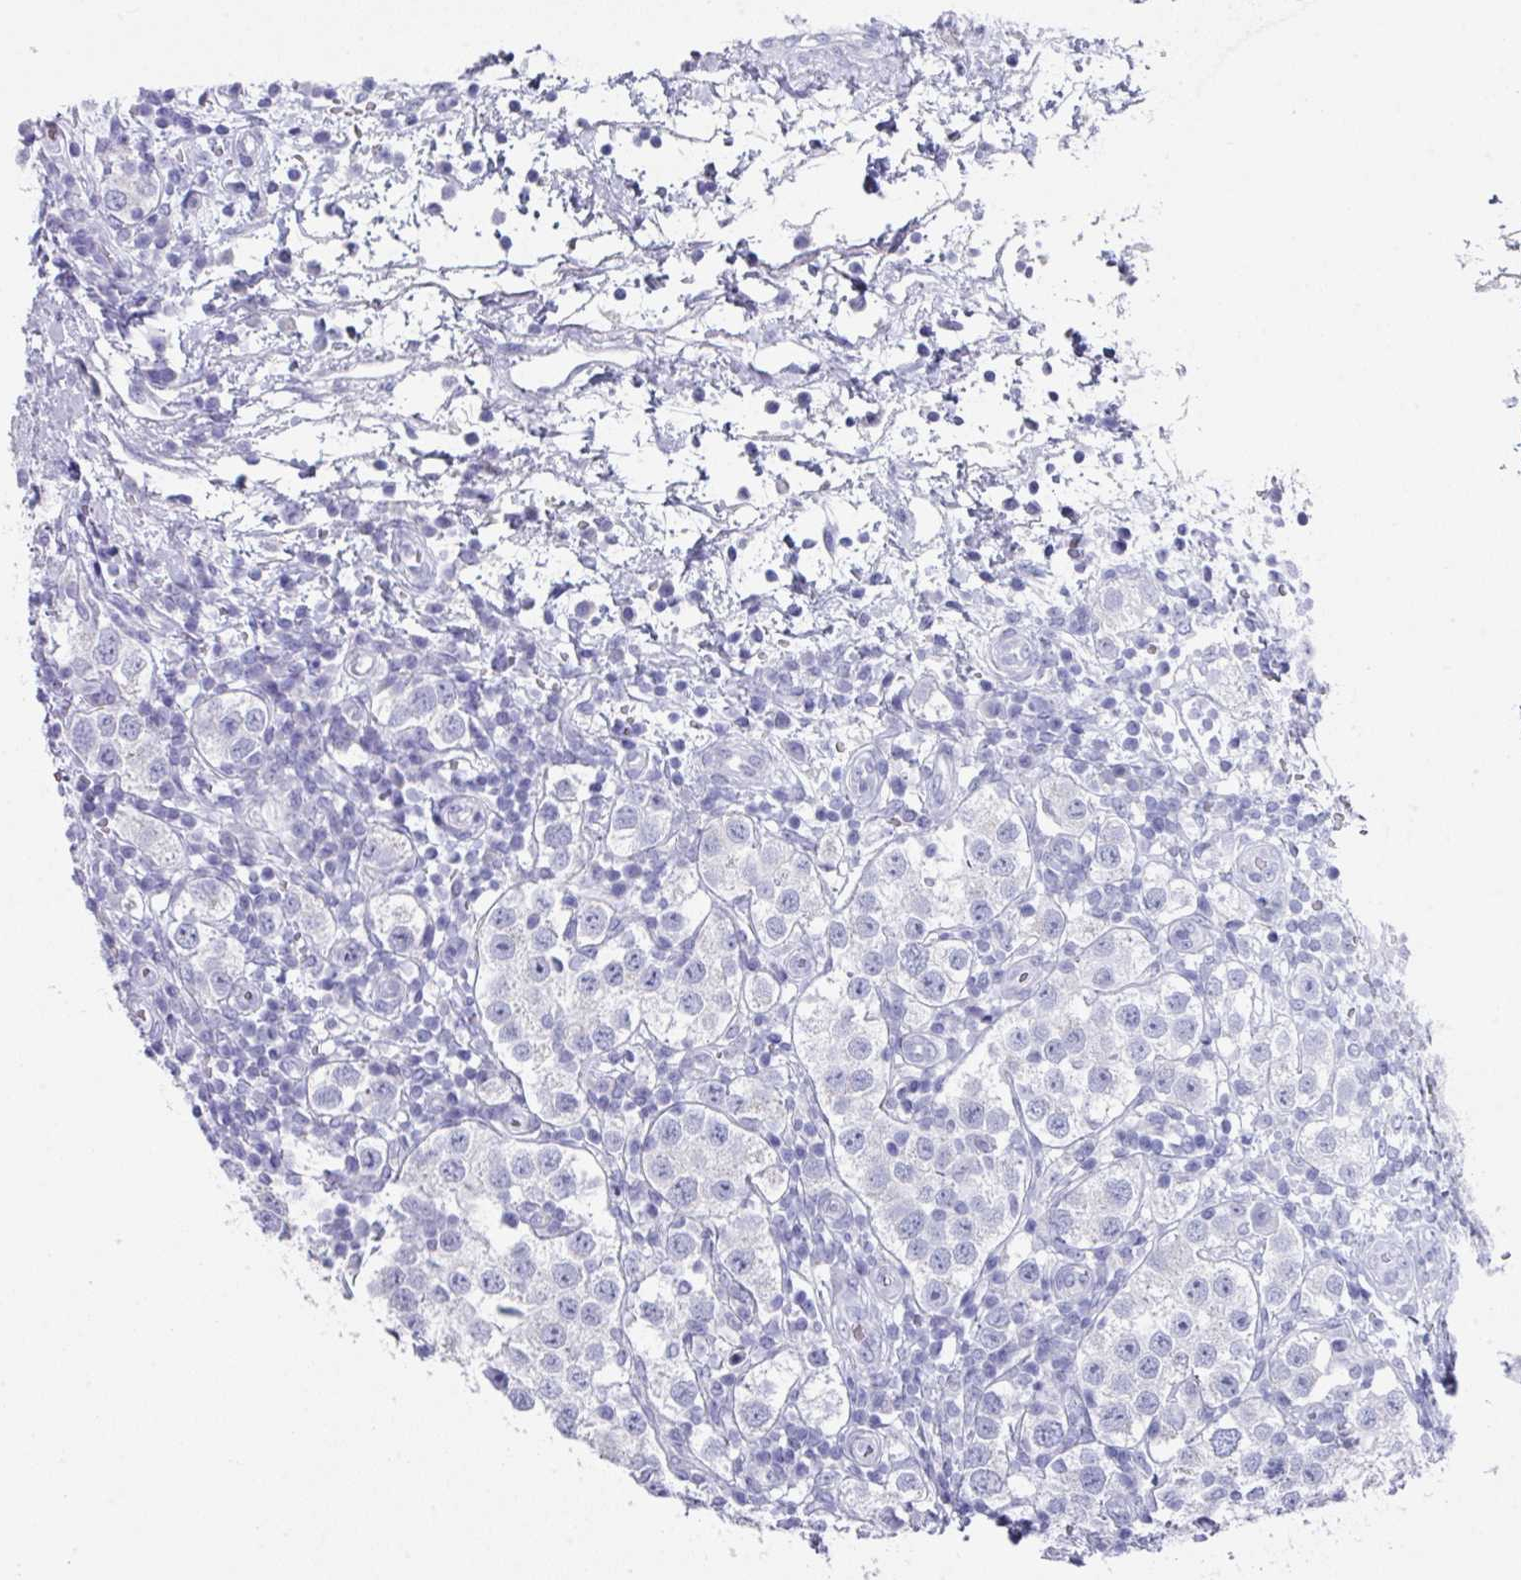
{"staining": {"intensity": "negative", "quantity": "none", "location": "none"}, "tissue": "testis cancer", "cell_type": "Tumor cells", "image_type": "cancer", "snomed": [{"axis": "morphology", "description": "Seminoma, NOS"}, {"axis": "topography", "description": "Testis"}], "caption": "Tumor cells show no significant positivity in testis cancer (seminoma).", "gene": "PEX10", "patient": {"sex": "male", "age": 37}}